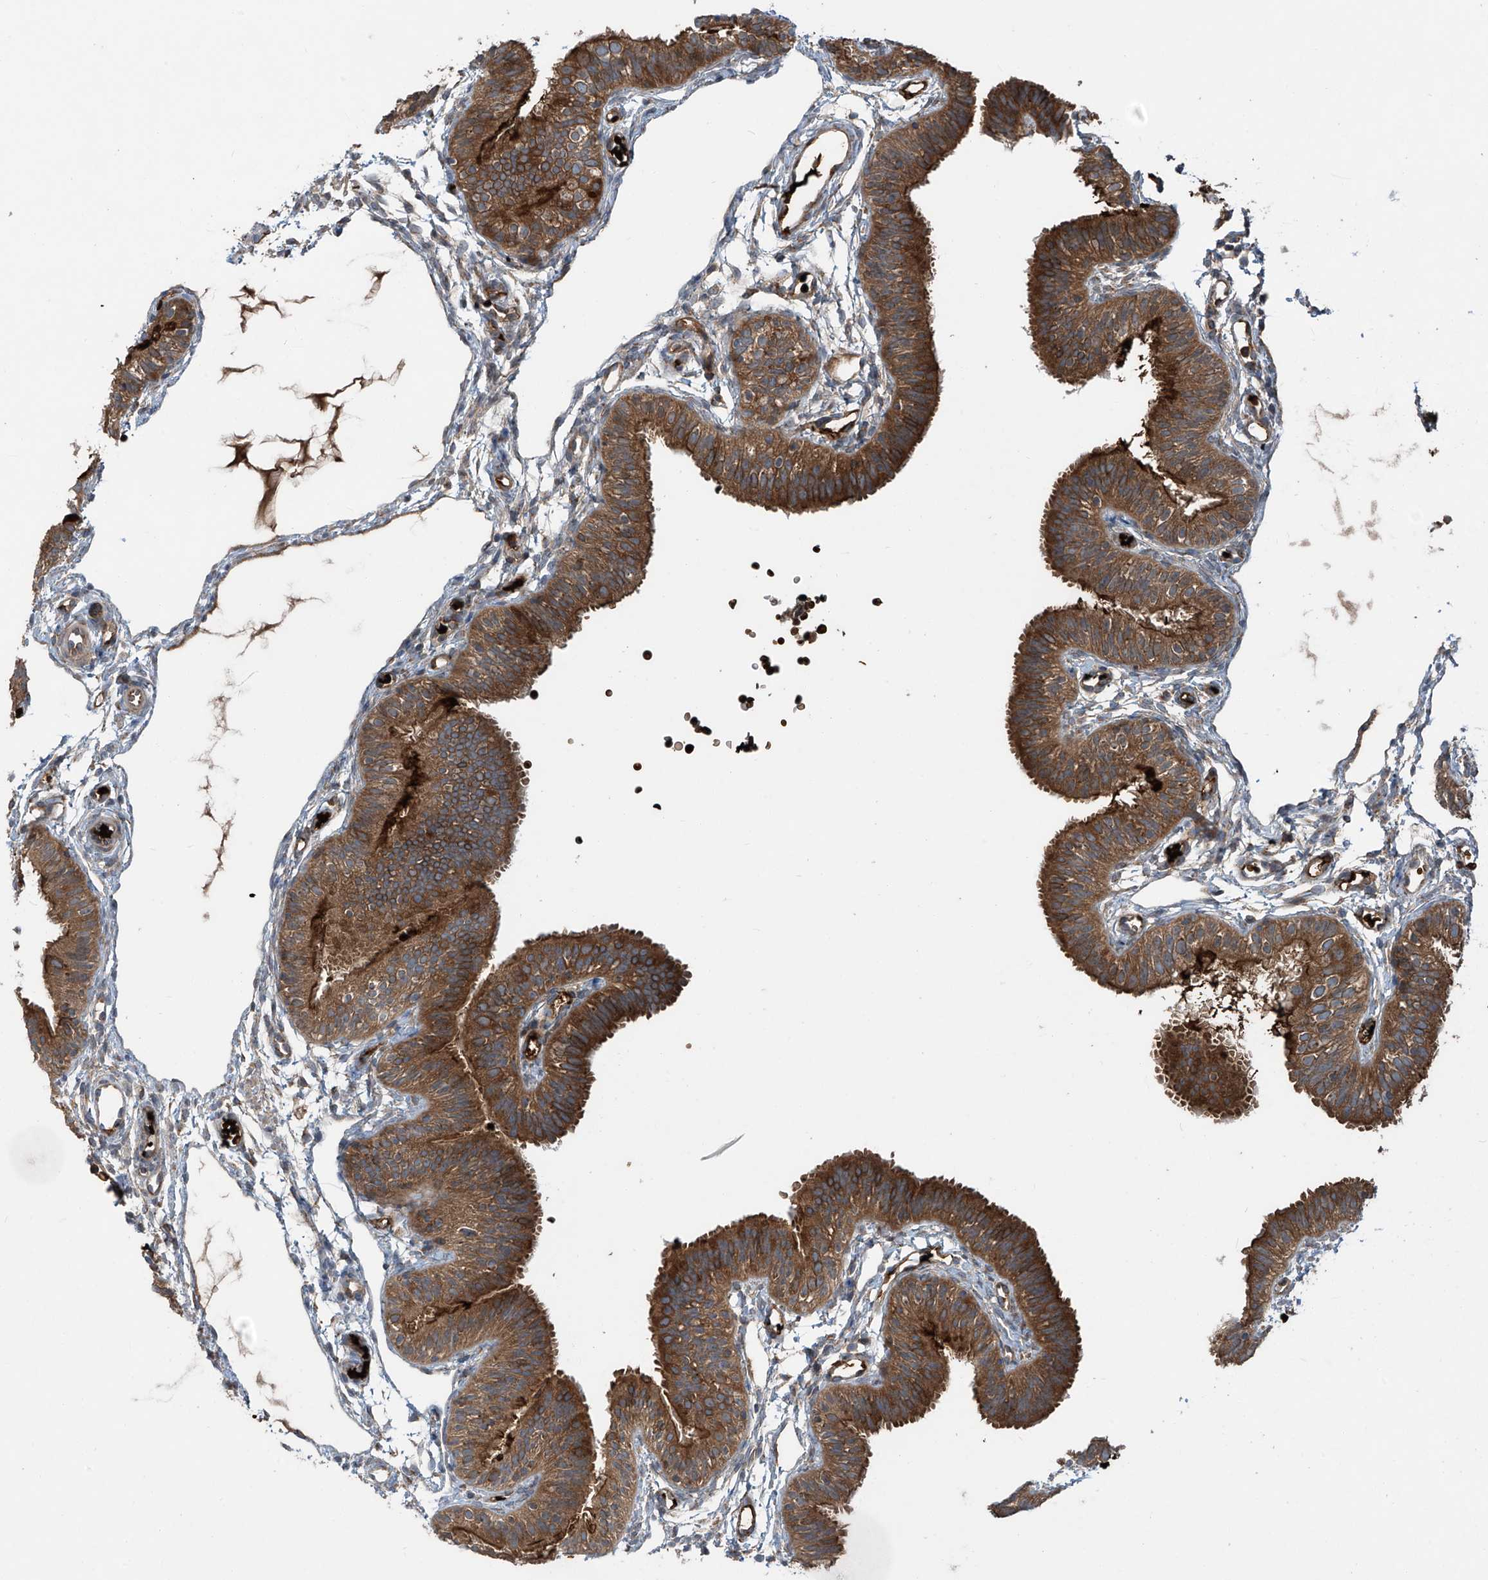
{"staining": {"intensity": "strong", "quantity": ">75%", "location": "cytoplasmic/membranous"}, "tissue": "fallopian tube", "cell_type": "Glandular cells", "image_type": "normal", "snomed": [{"axis": "morphology", "description": "Normal tissue, NOS"}, {"axis": "topography", "description": "Fallopian tube"}], "caption": "Immunohistochemistry photomicrograph of benign fallopian tube: fallopian tube stained using immunohistochemistry (IHC) shows high levels of strong protein expression localized specifically in the cytoplasmic/membranous of glandular cells, appearing as a cytoplasmic/membranous brown color.", "gene": "ZDHHC9", "patient": {"sex": "female", "age": 35}}